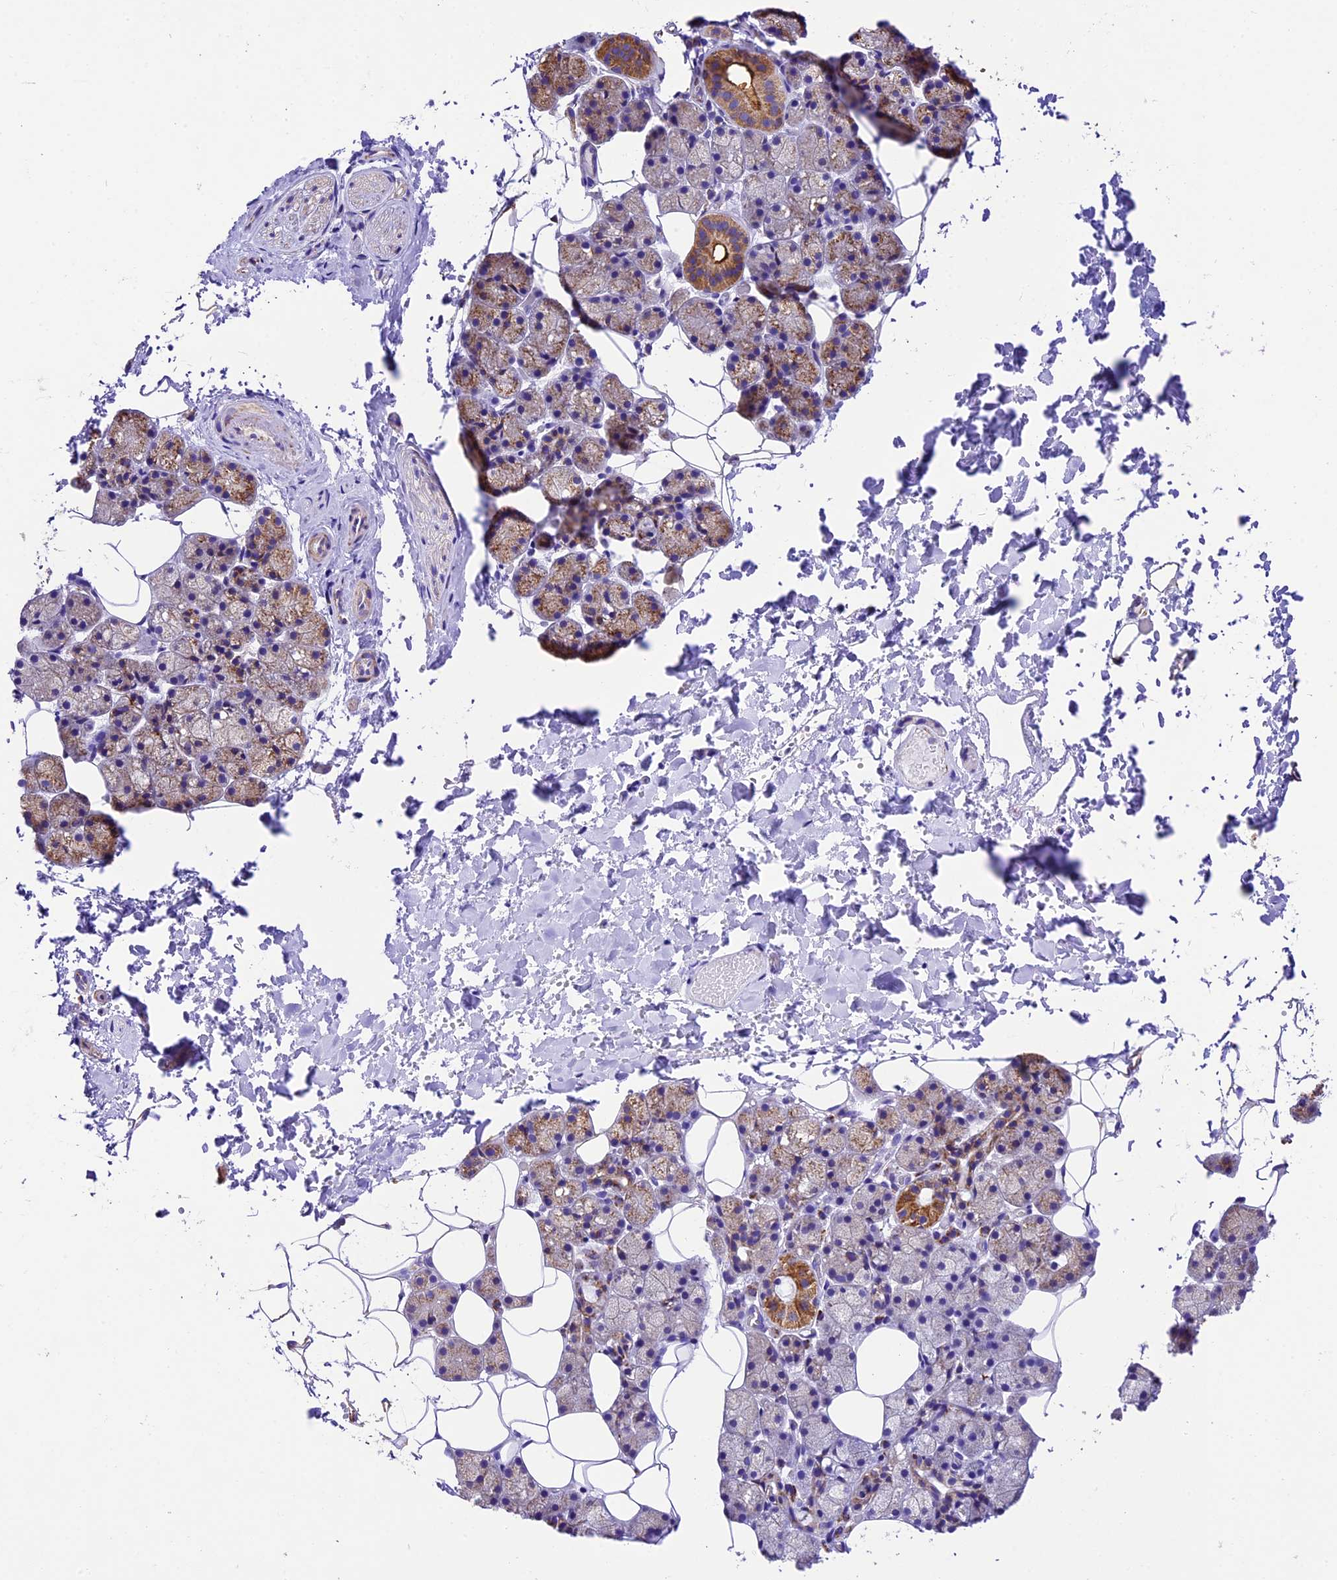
{"staining": {"intensity": "strong", "quantity": "25%-75%", "location": "cytoplasmic/membranous"}, "tissue": "salivary gland", "cell_type": "Glandular cells", "image_type": "normal", "snomed": [{"axis": "morphology", "description": "Normal tissue, NOS"}, {"axis": "topography", "description": "Salivary gland"}], "caption": "Immunohistochemical staining of normal human salivary gland displays 25%-75% levels of strong cytoplasmic/membranous protein expression in about 25%-75% of glandular cells.", "gene": "DCAF5", "patient": {"sex": "female", "age": 33}}